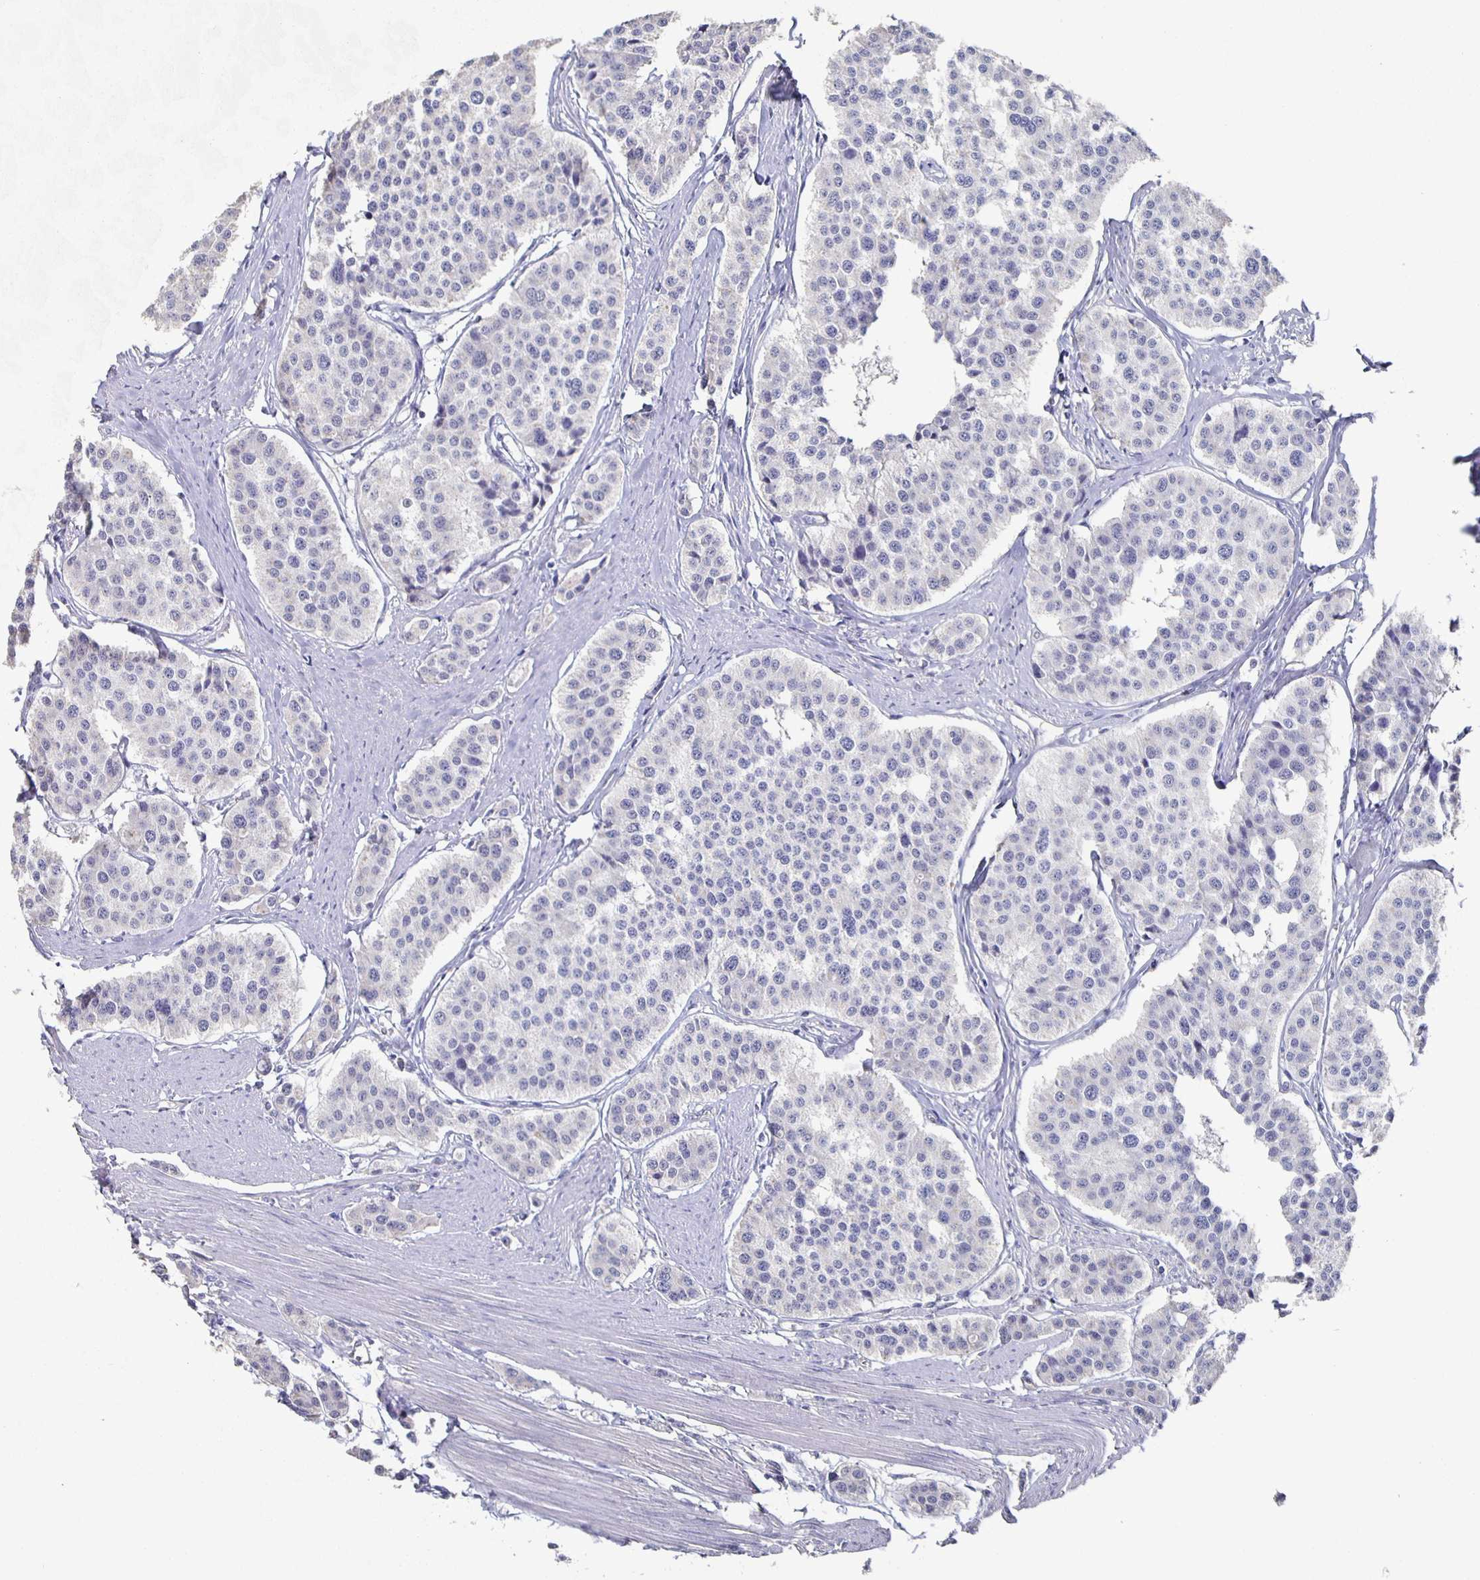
{"staining": {"intensity": "negative", "quantity": "none", "location": "none"}, "tissue": "carcinoid", "cell_type": "Tumor cells", "image_type": "cancer", "snomed": [{"axis": "morphology", "description": "Carcinoid, malignant, NOS"}, {"axis": "topography", "description": "Small intestine"}], "caption": "High magnification brightfield microscopy of malignant carcinoid stained with DAB (brown) and counterstained with hematoxylin (blue): tumor cells show no significant staining.", "gene": "CACNA2D2", "patient": {"sex": "male", "age": 60}}